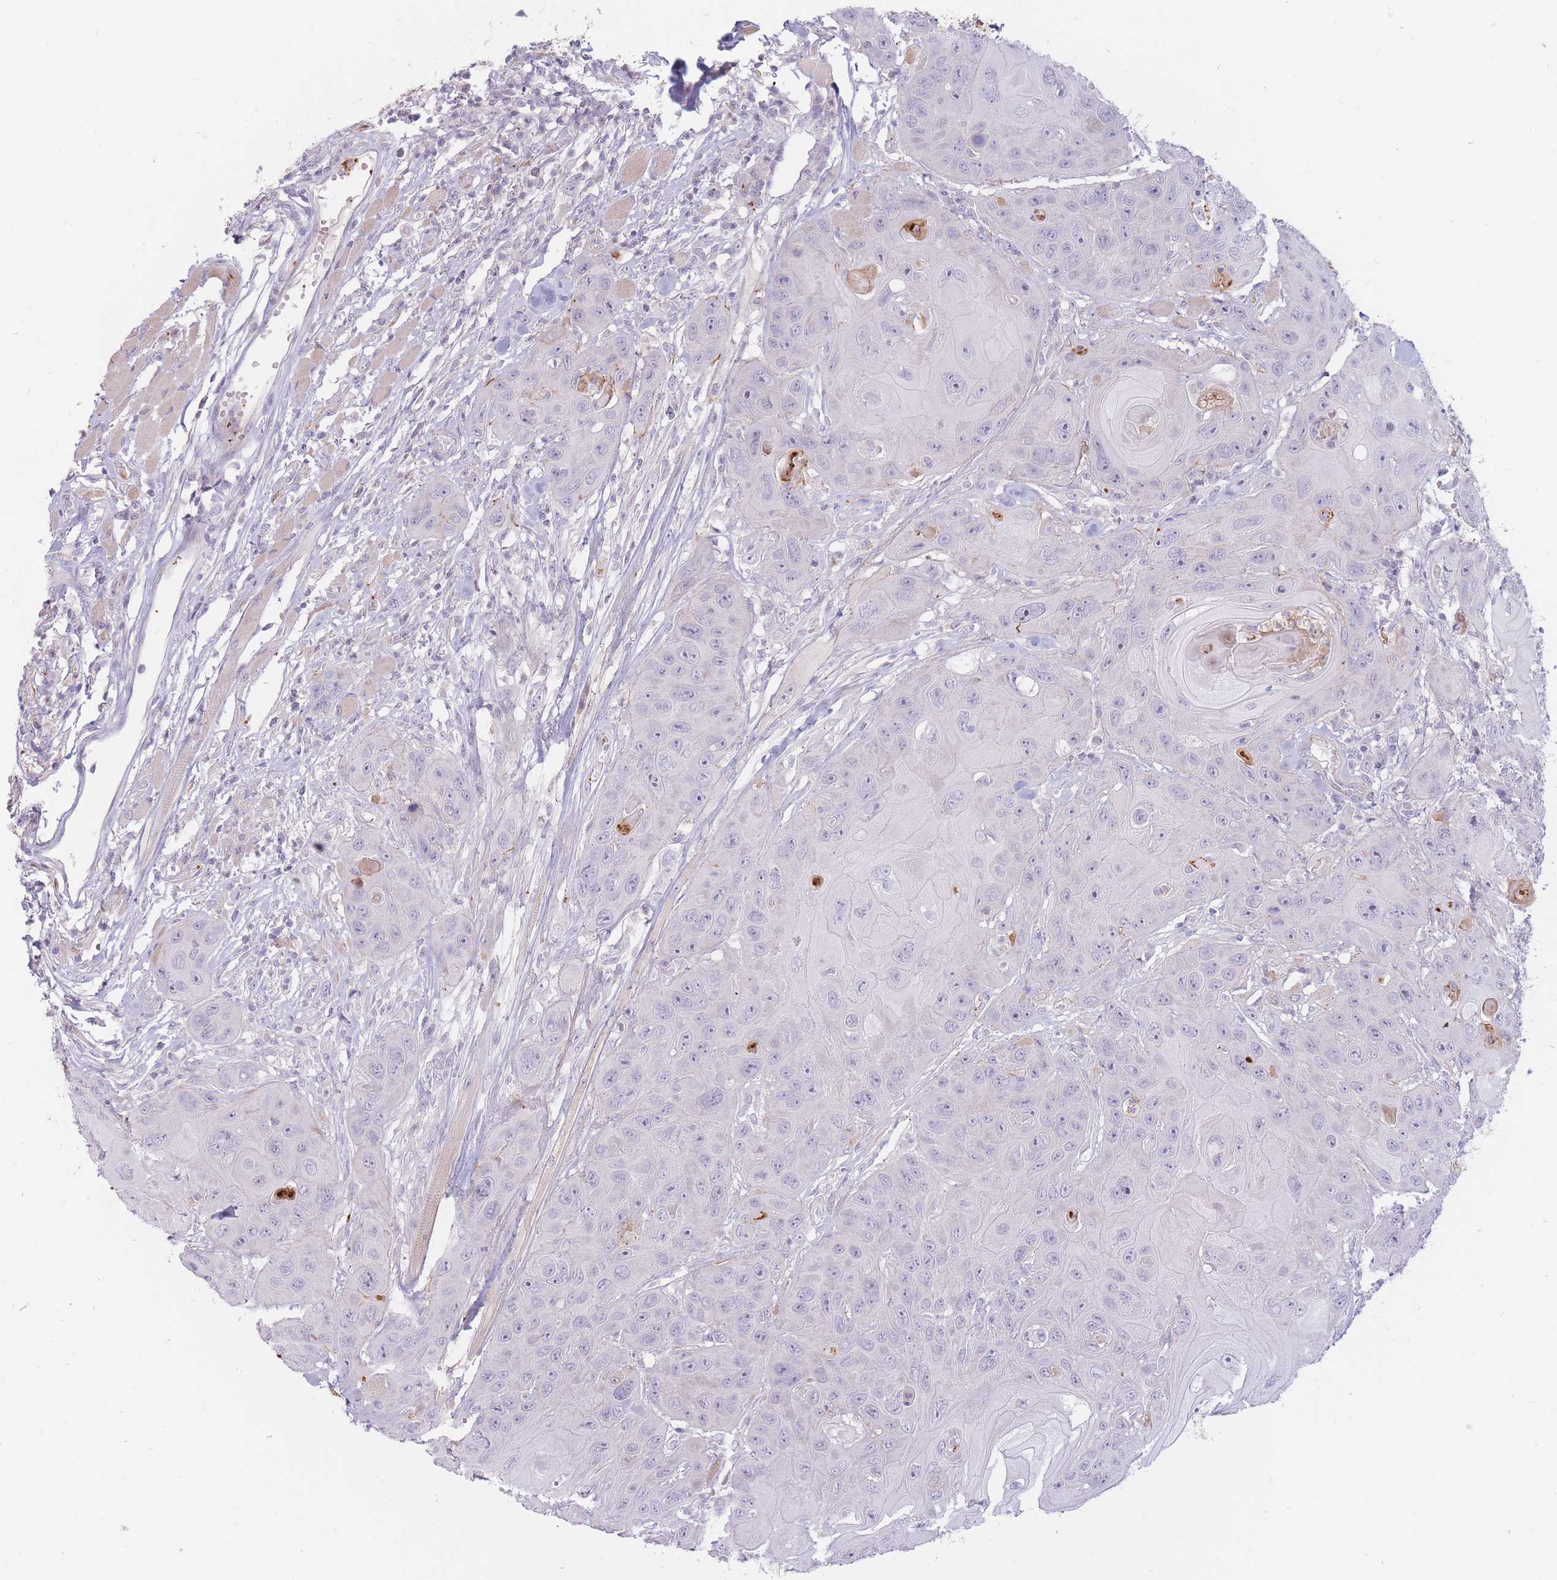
{"staining": {"intensity": "negative", "quantity": "none", "location": "none"}, "tissue": "head and neck cancer", "cell_type": "Tumor cells", "image_type": "cancer", "snomed": [{"axis": "morphology", "description": "Squamous cell carcinoma, NOS"}, {"axis": "topography", "description": "Head-Neck"}], "caption": "Tumor cells are negative for brown protein staining in head and neck squamous cell carcinoma.", "gene": "PTGDR", "patient": {"sex": "female", "age": 59}}